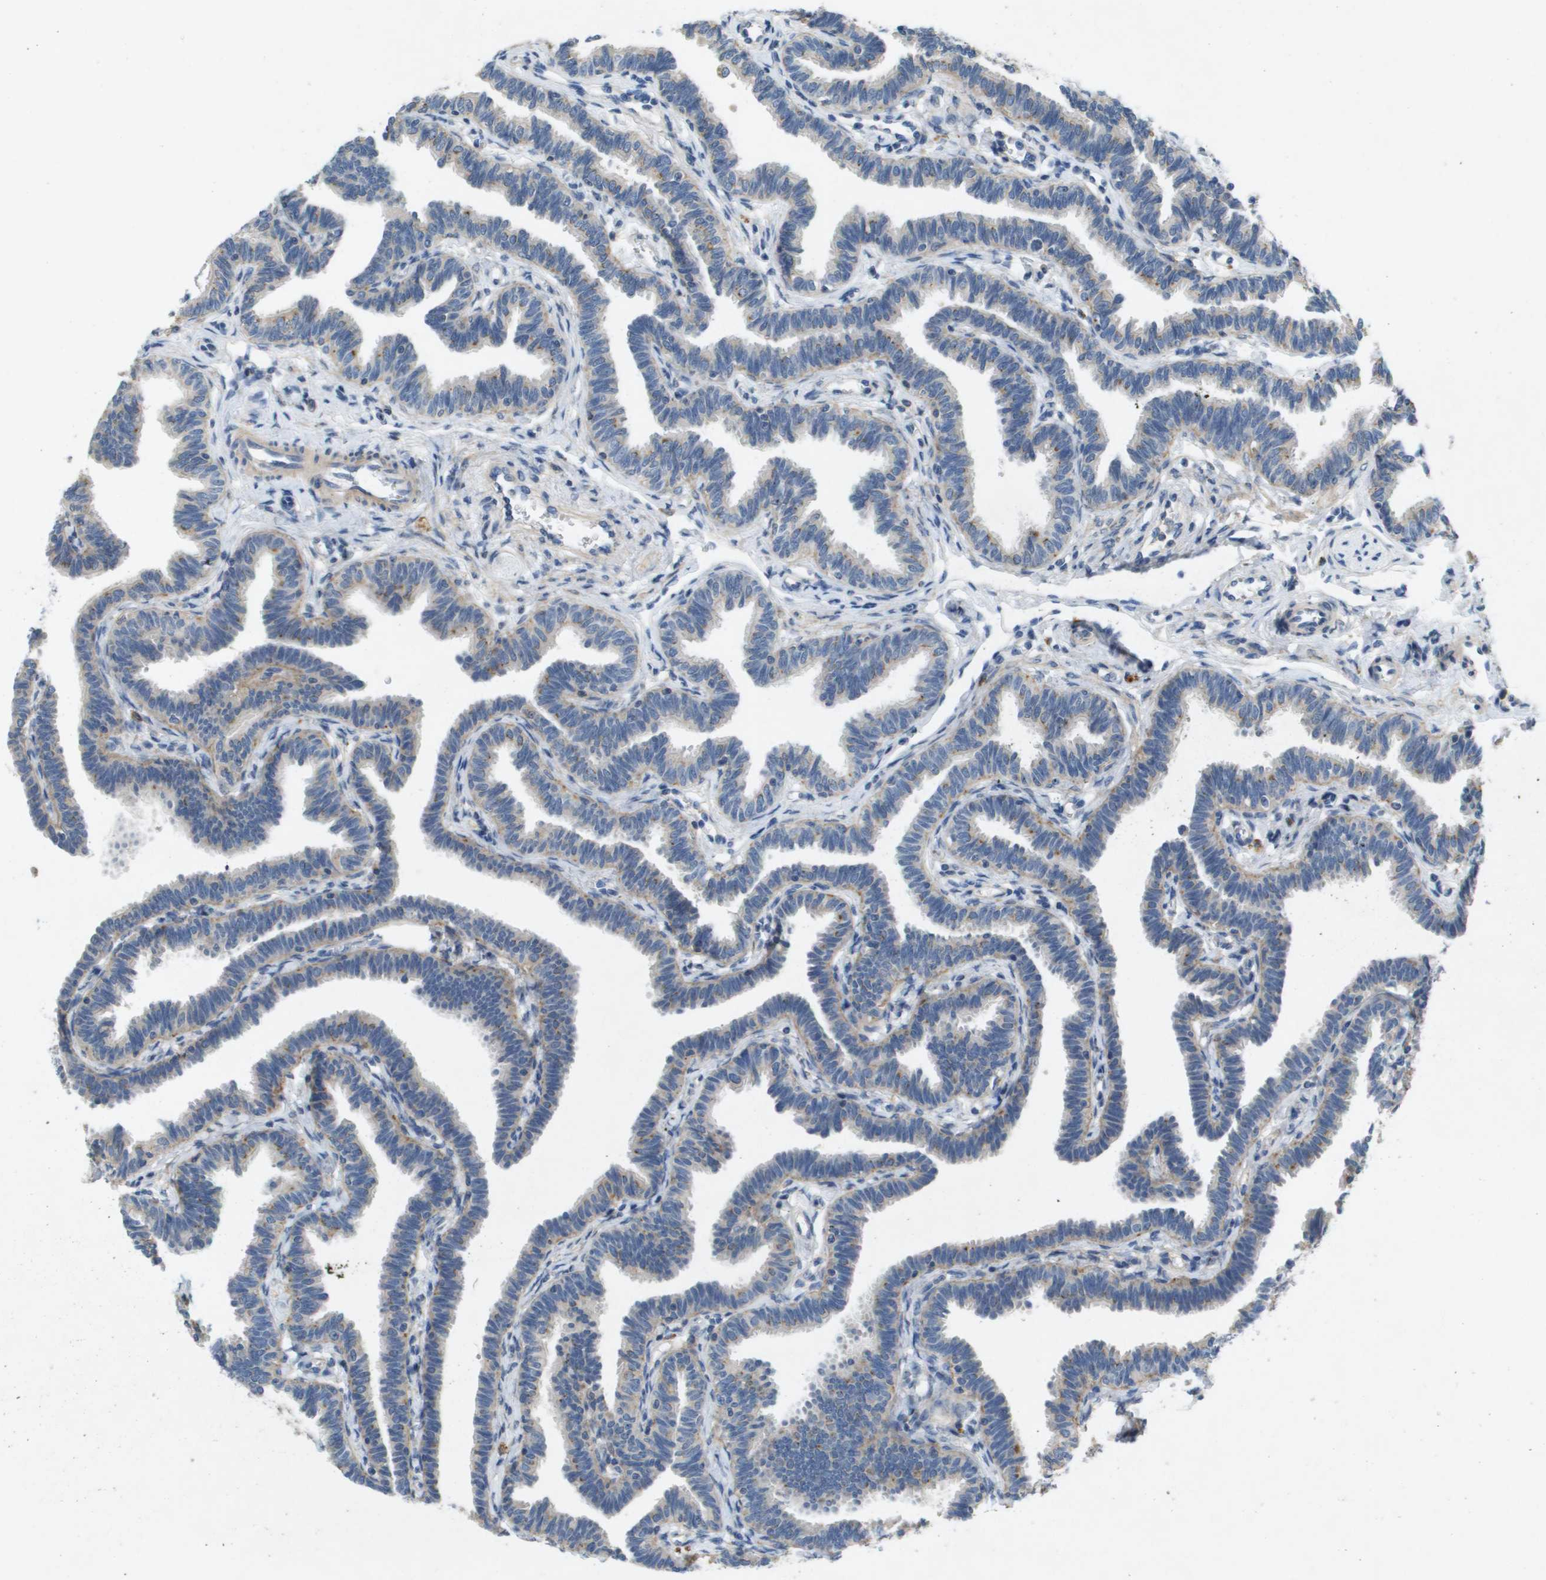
{"staining": {"intensity": "weak", "quantity": "<25%", "location": "cytoplasmic/membranous"}, "tissue": "fallopian tube", "cell_type": "Glandular cells", "image_type": "normal", "snomed": [{"axis": "morphology", "description": "Normal tissue, NOS"}, {"axis": "topography", "description": "Fallopian tube"}, {"axis": "topography", "description": "Ovary"}], "caption": "DAB (3,3'-diaminobenzidine) immunohistochemical staining of benign human fallopian tube demonstrates no significant positivity in glandular cells. (Stains: DAB (3,3'-diaminobenzidine) immunohistochemistry (IHC) with hematoxylin counter stain, Microscopy: brightfield microscopy at high magnification).", "gene": "B3GNT5", "patient": {"sex": "female", "age": 23}}